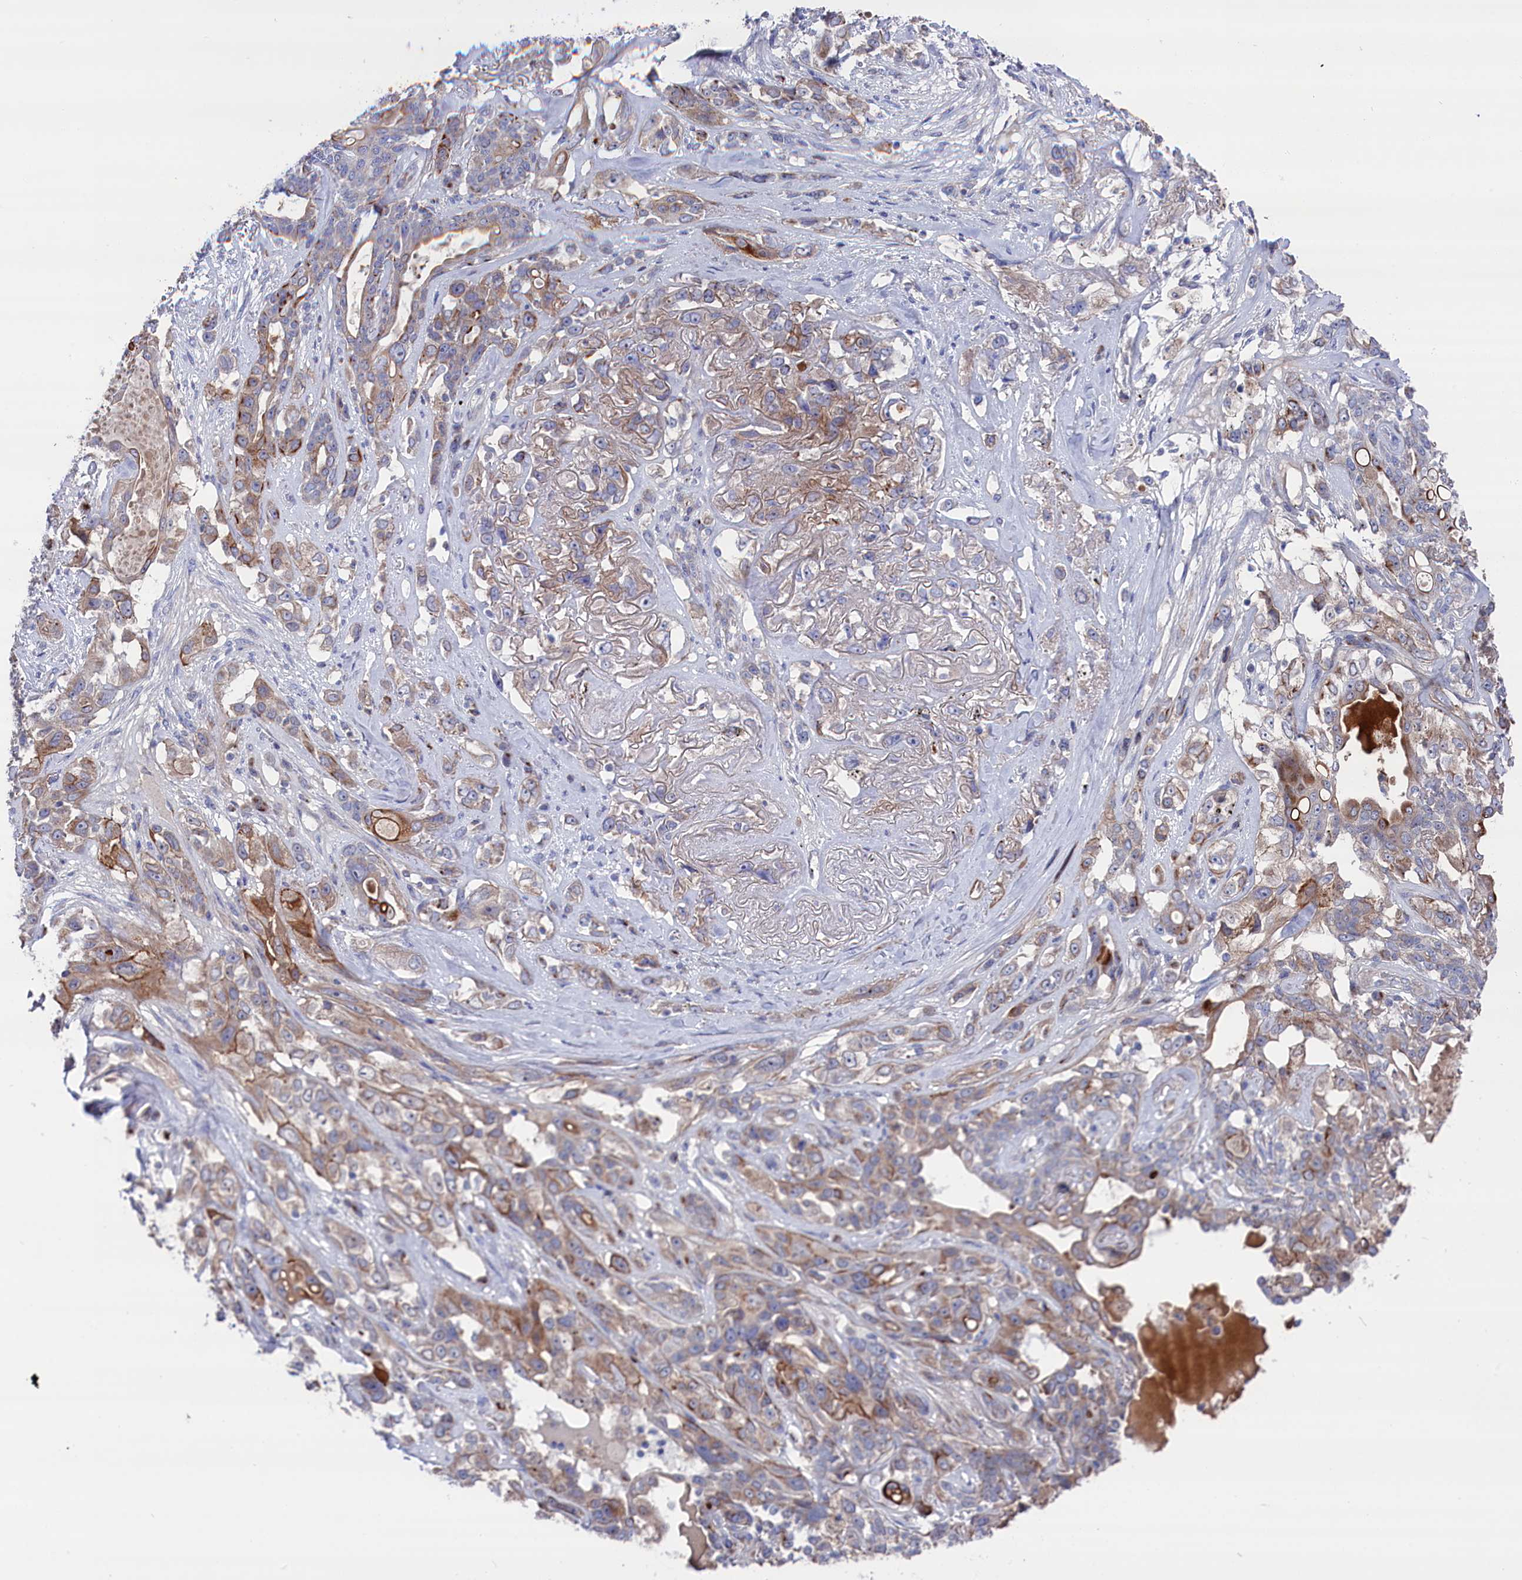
{"staining": {"intensity": "moderate", "quantity": "<25%", "location": "cytoplasmic/membranous"}, "tissue": "lung cancer", "cell_type": "Tumor cells", "image_type": "cancer", "snomed": [{"axis": "morphology", "description": "Squamous cell carcinoma, NOS"}, {"axis": "topography", "description": "Lung"}], "caption": "Approximately <25% of tumor cells in lung cancer (squamous cell carcinoma) demonstrate moderate cytoplasmic/membranous protein staining as visualized by brown immunohistochemical staining.", "gene": "GPR108", "patient": {"sex": "female", "age": 70}}